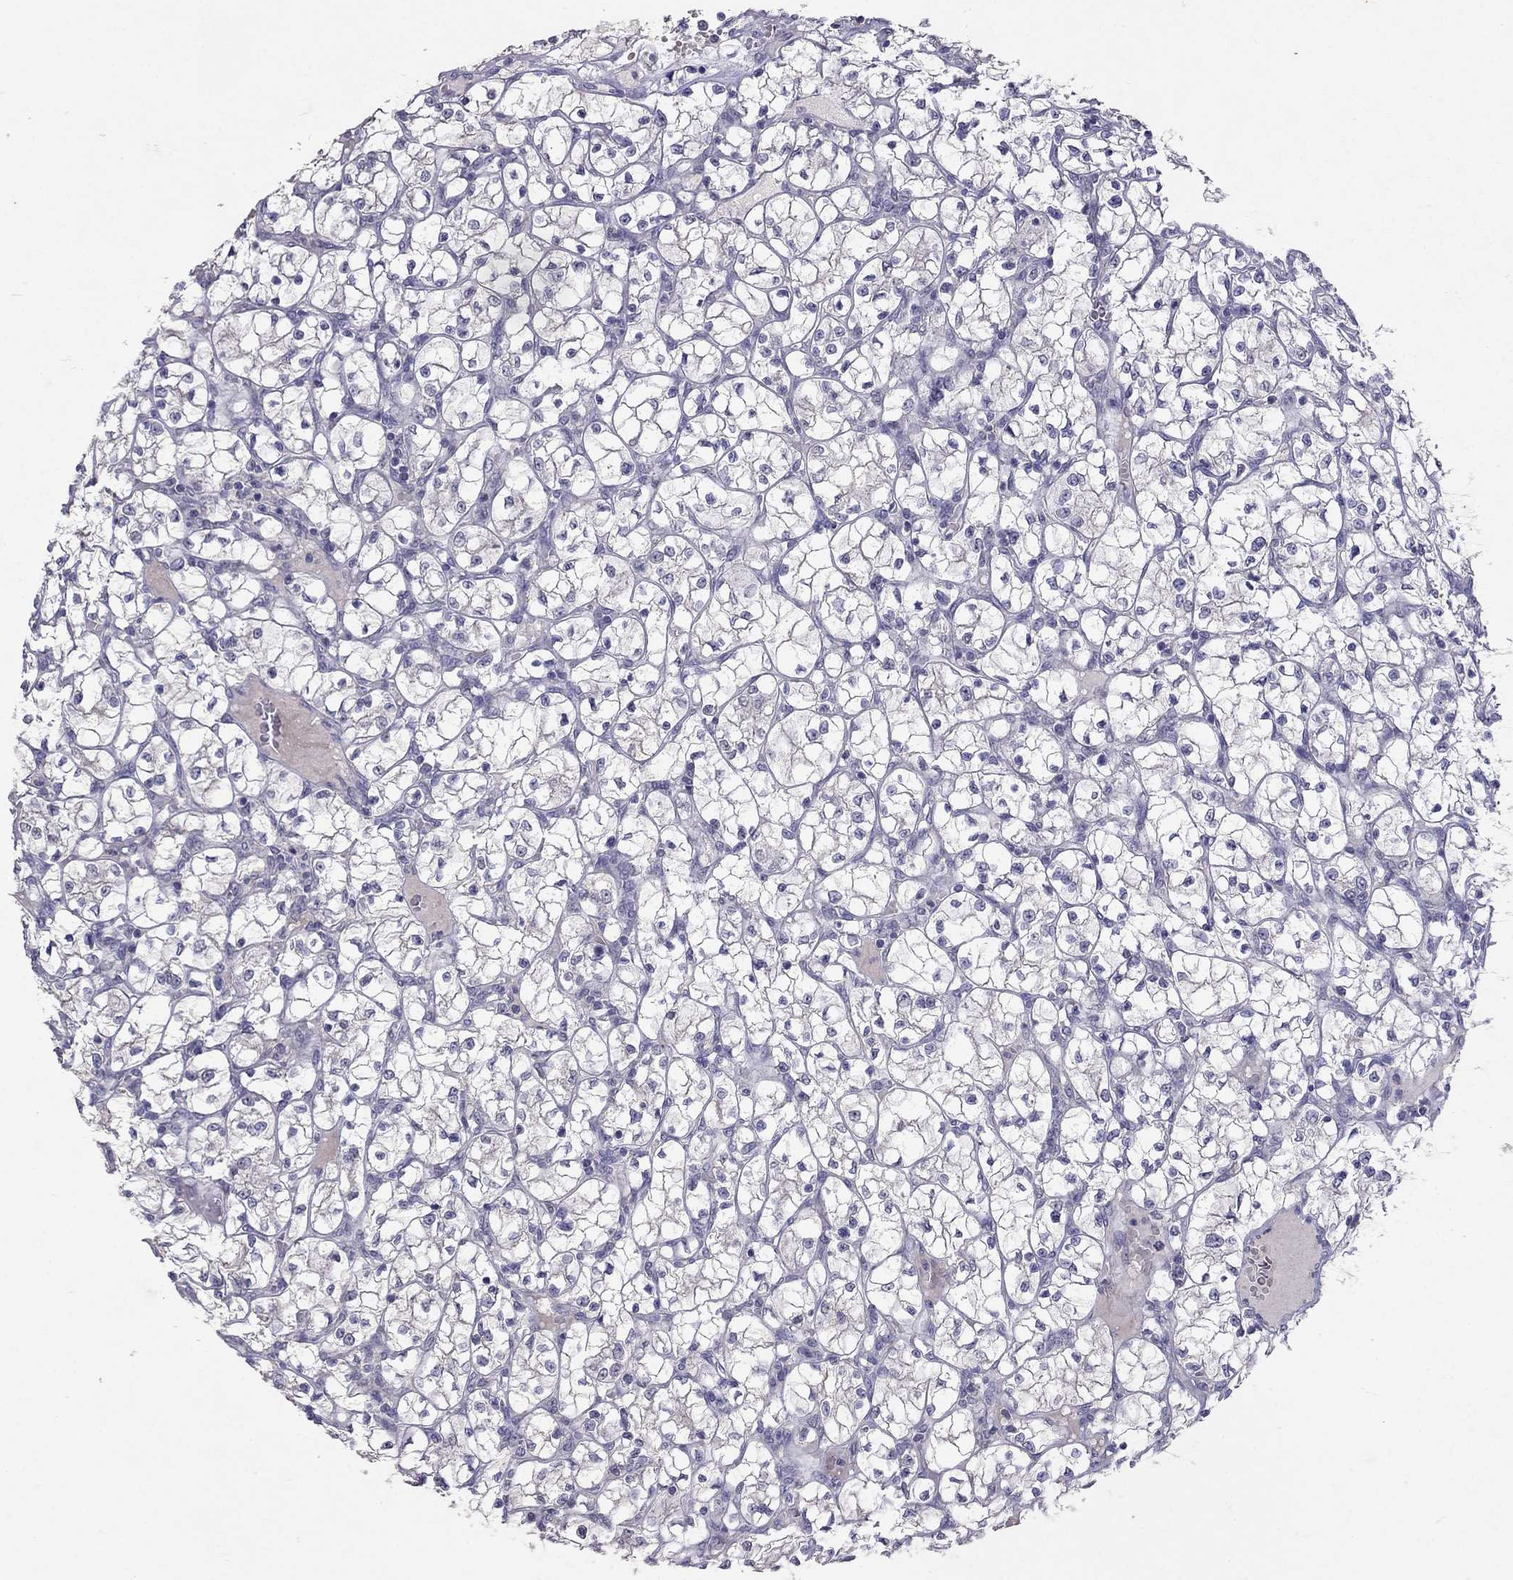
{"staining": {"intensity": "negative", "quantity": "none", "location": "none"}, "tissue": "renal cancer", "cell_type": "Tumor cells", "image_type": "cancer", "snomed": [{"axis": "morphology", "description": "Adenocarcinoma, NOS"}, {"axis": "topography", "description": "Kidney"}], "caption": "Immunohistochemistry (IHC) histopathology image of neoplastic tissue: human renal adenocarcinoma stained with DAB displays no significant protein positivity in tumor cells.", "gene": "FST", "patient": {"sex": "female", "age": 64}}